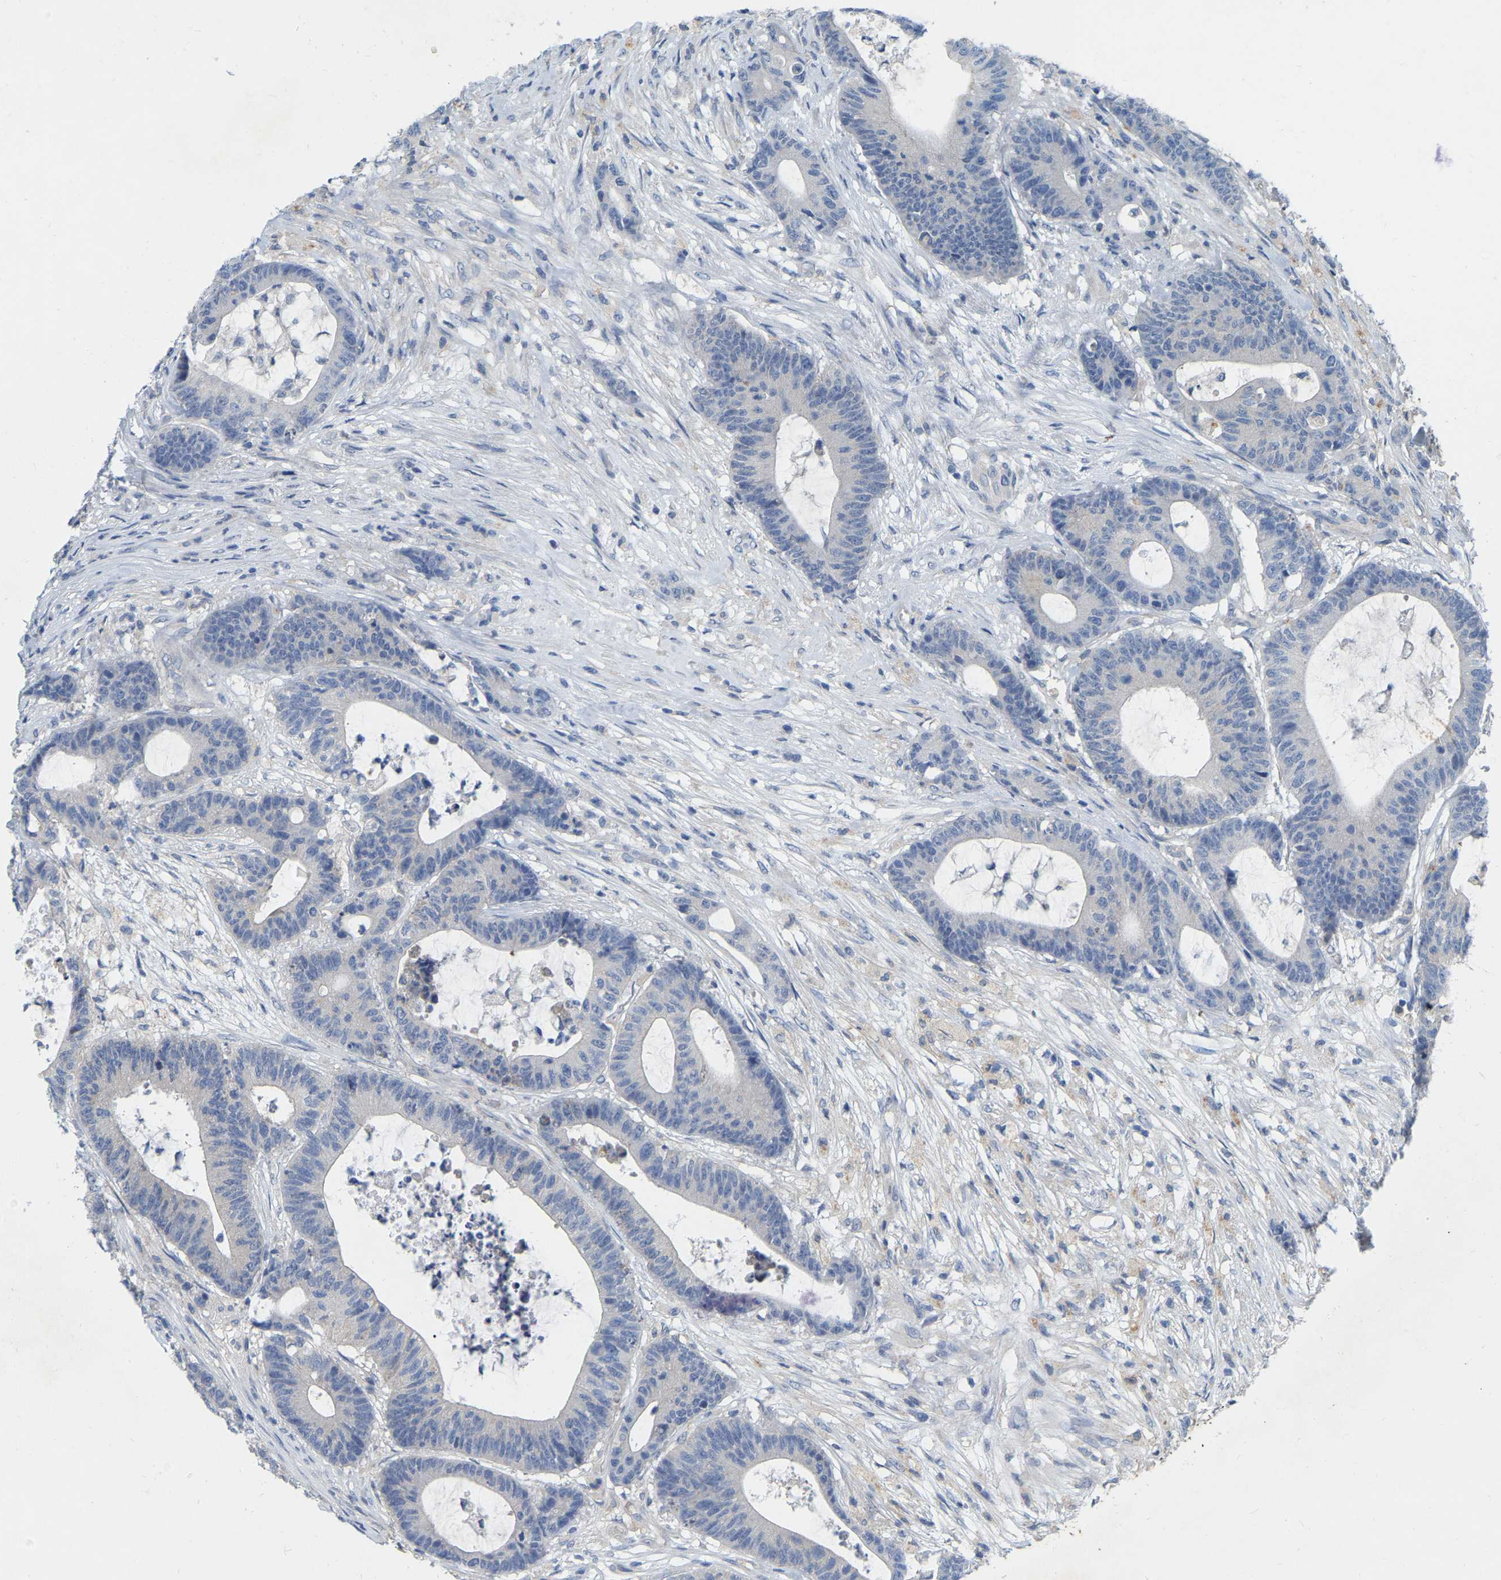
{"staining": {"intensity": "negative", "quantity": "none", "location": "none"}, "tissue": "colorectal cancer", "cell_type": "Tumor cells", "image_type": "cancer", "snomed": [{"axis": "morphology", "description": "Adenocarcinoma, NOS"}, {"axis": "topography", "description": "Colon"}], "caption": "This photomicrograph is of colorectal cancer stained with IHC to label a protein in brown with the nuclei are counter-stained blue. There is no staining in tumor cells.", "gene": "WIPI2", "patient": {"sex": "female", "age": 84}}